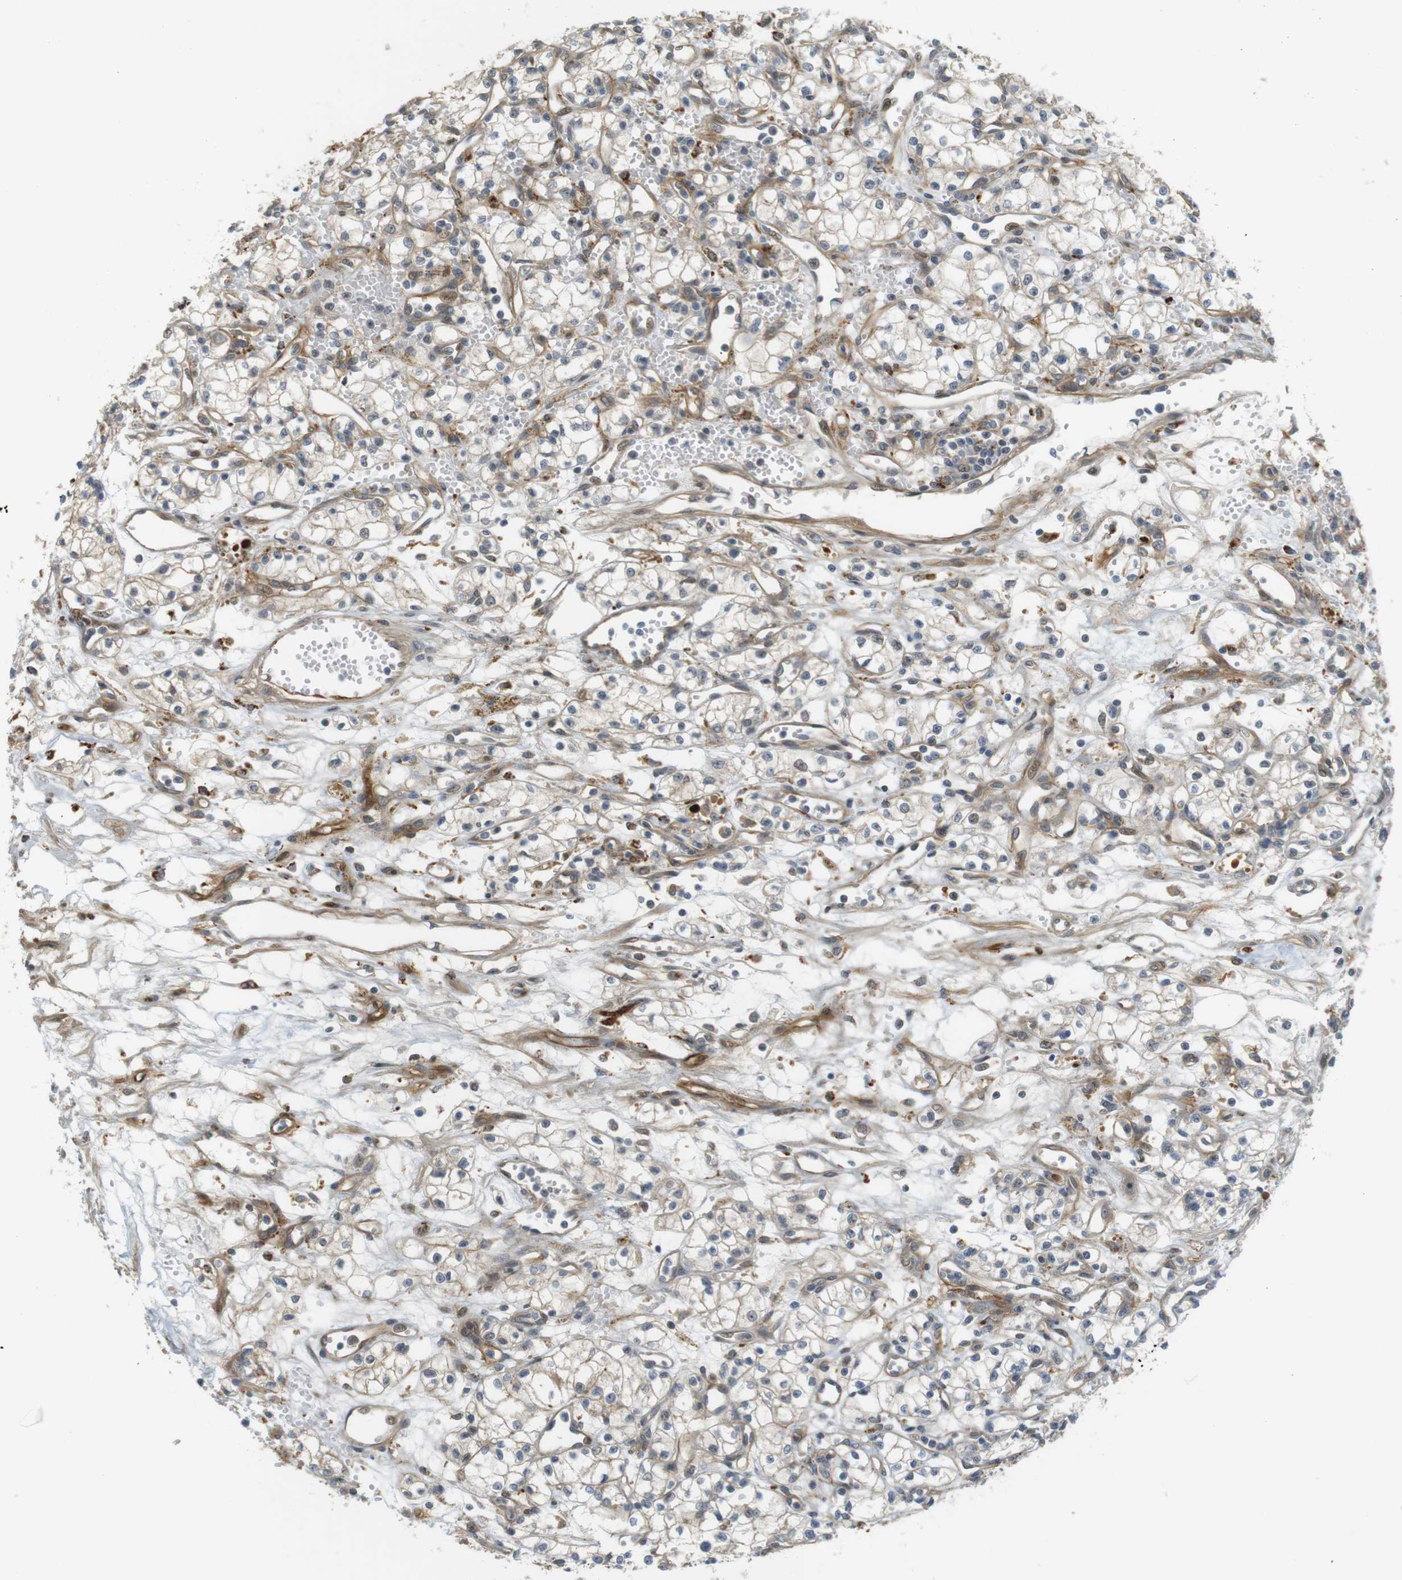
{"staining": {"intensity": "moderate", "quantity": "<25%", "location": "cytoplasmic/membranous"}, "tissue": "renal cancer", "cell_type": "Tumor cells", "image_type": "cancer", "snomed": [{"axis": "morphology", "description": "Normal tissue, NOS"}, {"axis": "morphology", "description": "Adenocarcinoma, NOS"}, {"axis": "topography", "description": "Kidney"}], "caption": "DAB immunohistochemical staining of human renal adenocarcinoma demonstrates moderate cytoplasmic/membranous protein expression in about <25% of tumor cells. (DAB IHC with brightfield microscopy, high magnification).", "gene": "TSPAN9", "patient": {"sex": "male", "age": 59}}